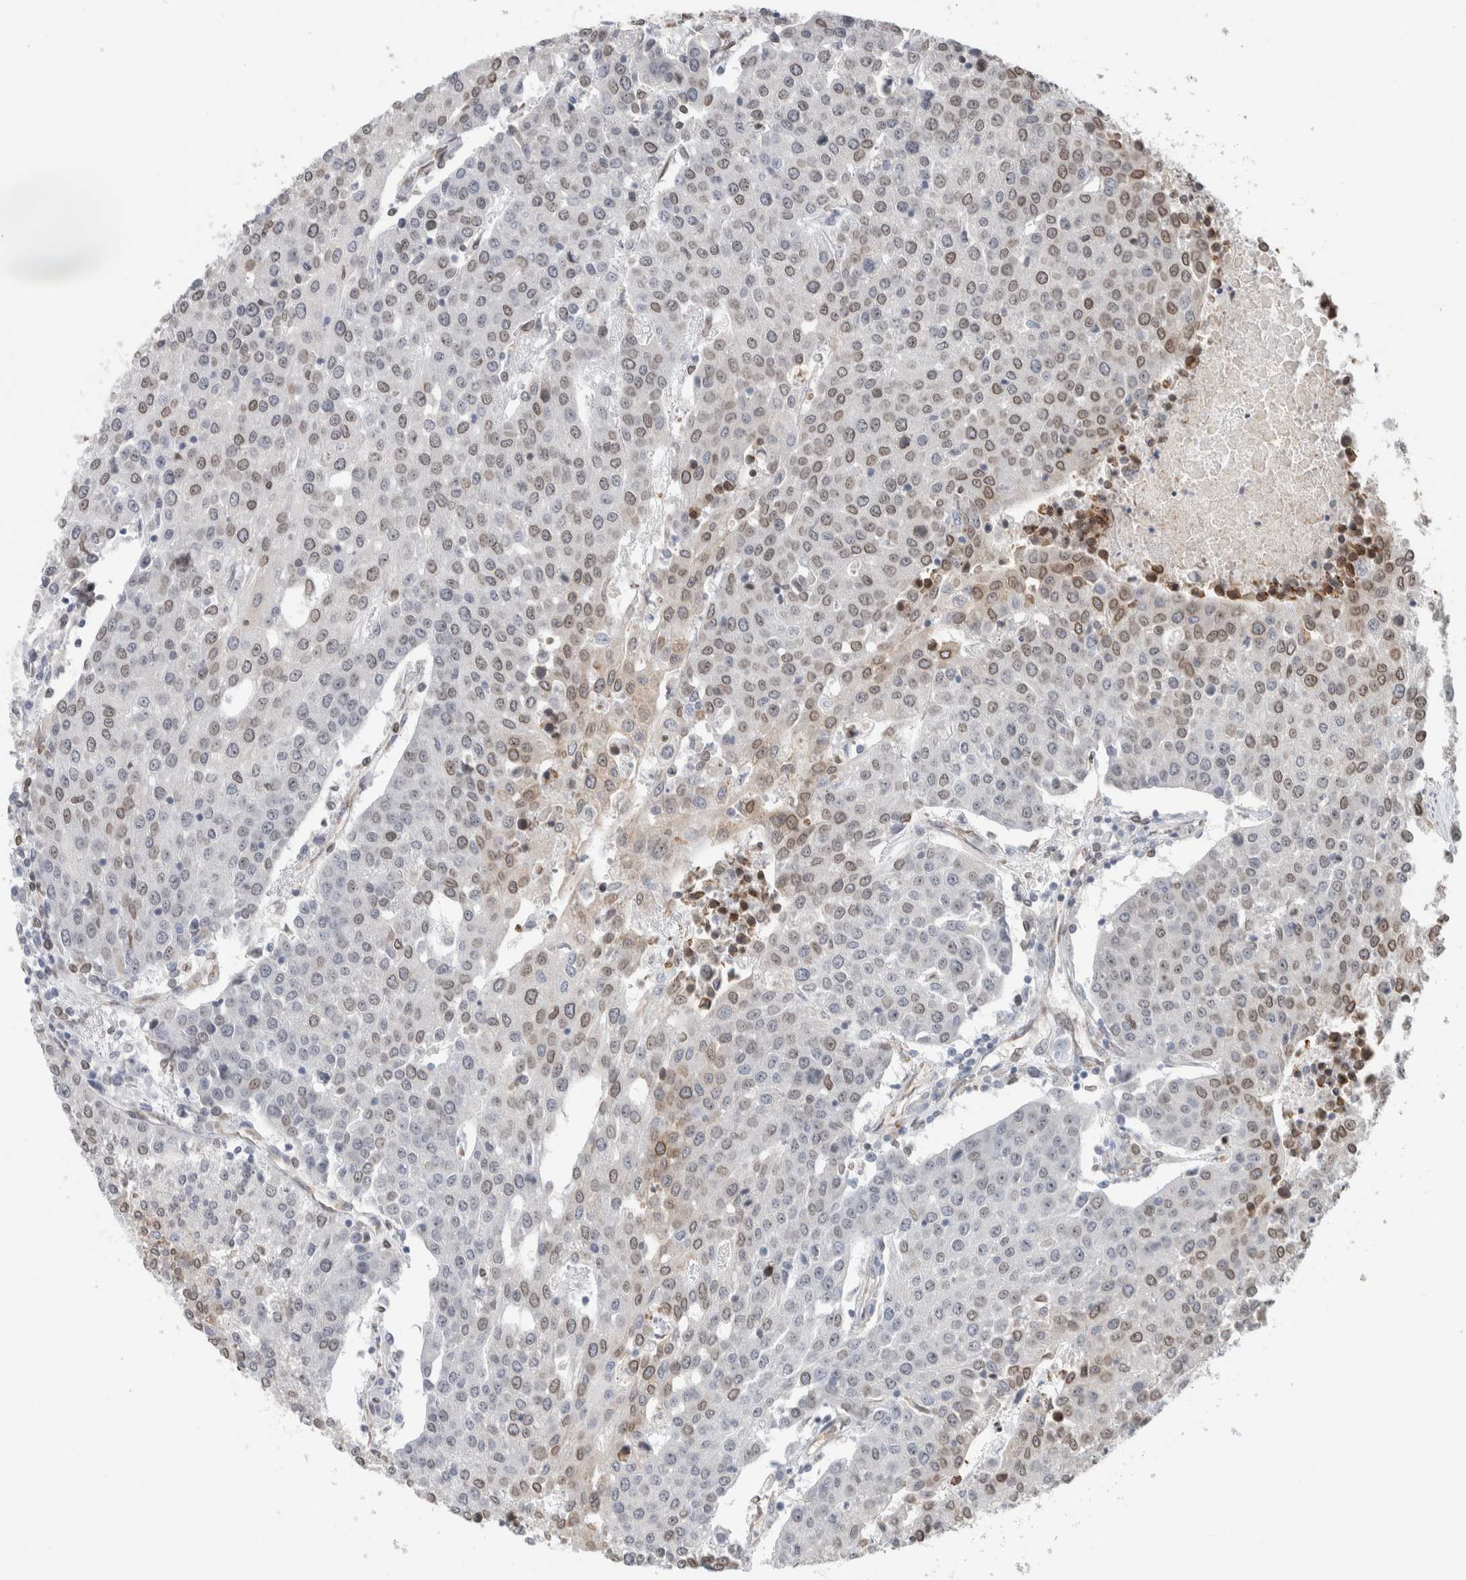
{"staining": {"intensity": "moderate", "quantity": "25%-75%", "location": "cytoplasmic/membranous,nuclear"}, "tissue": "urothelial cancer", "cell_type": "Tumor cells", "image_type": "cancer", "snomed": [{"axis": "morphology", "description": "Urothelial carcinoma, High grade"}, {"axis": "topography", "description": "Urinary bladder"}], "caption": "Protein expression analysis of human high-grade urothelial carcinoma reveals moderate cytoplasmic/membranous and nuclear expression in about 25%-75% of tumor cells. The staining was performed using DAB (3,3'-diaminobenzidine) to visualize the protein expression in brown, while the nuclei were stained in blue with hematoxylin (Magnification: 20x).", "gene": "RBMX2", "patient": {"sex": "female", "age": 85}}